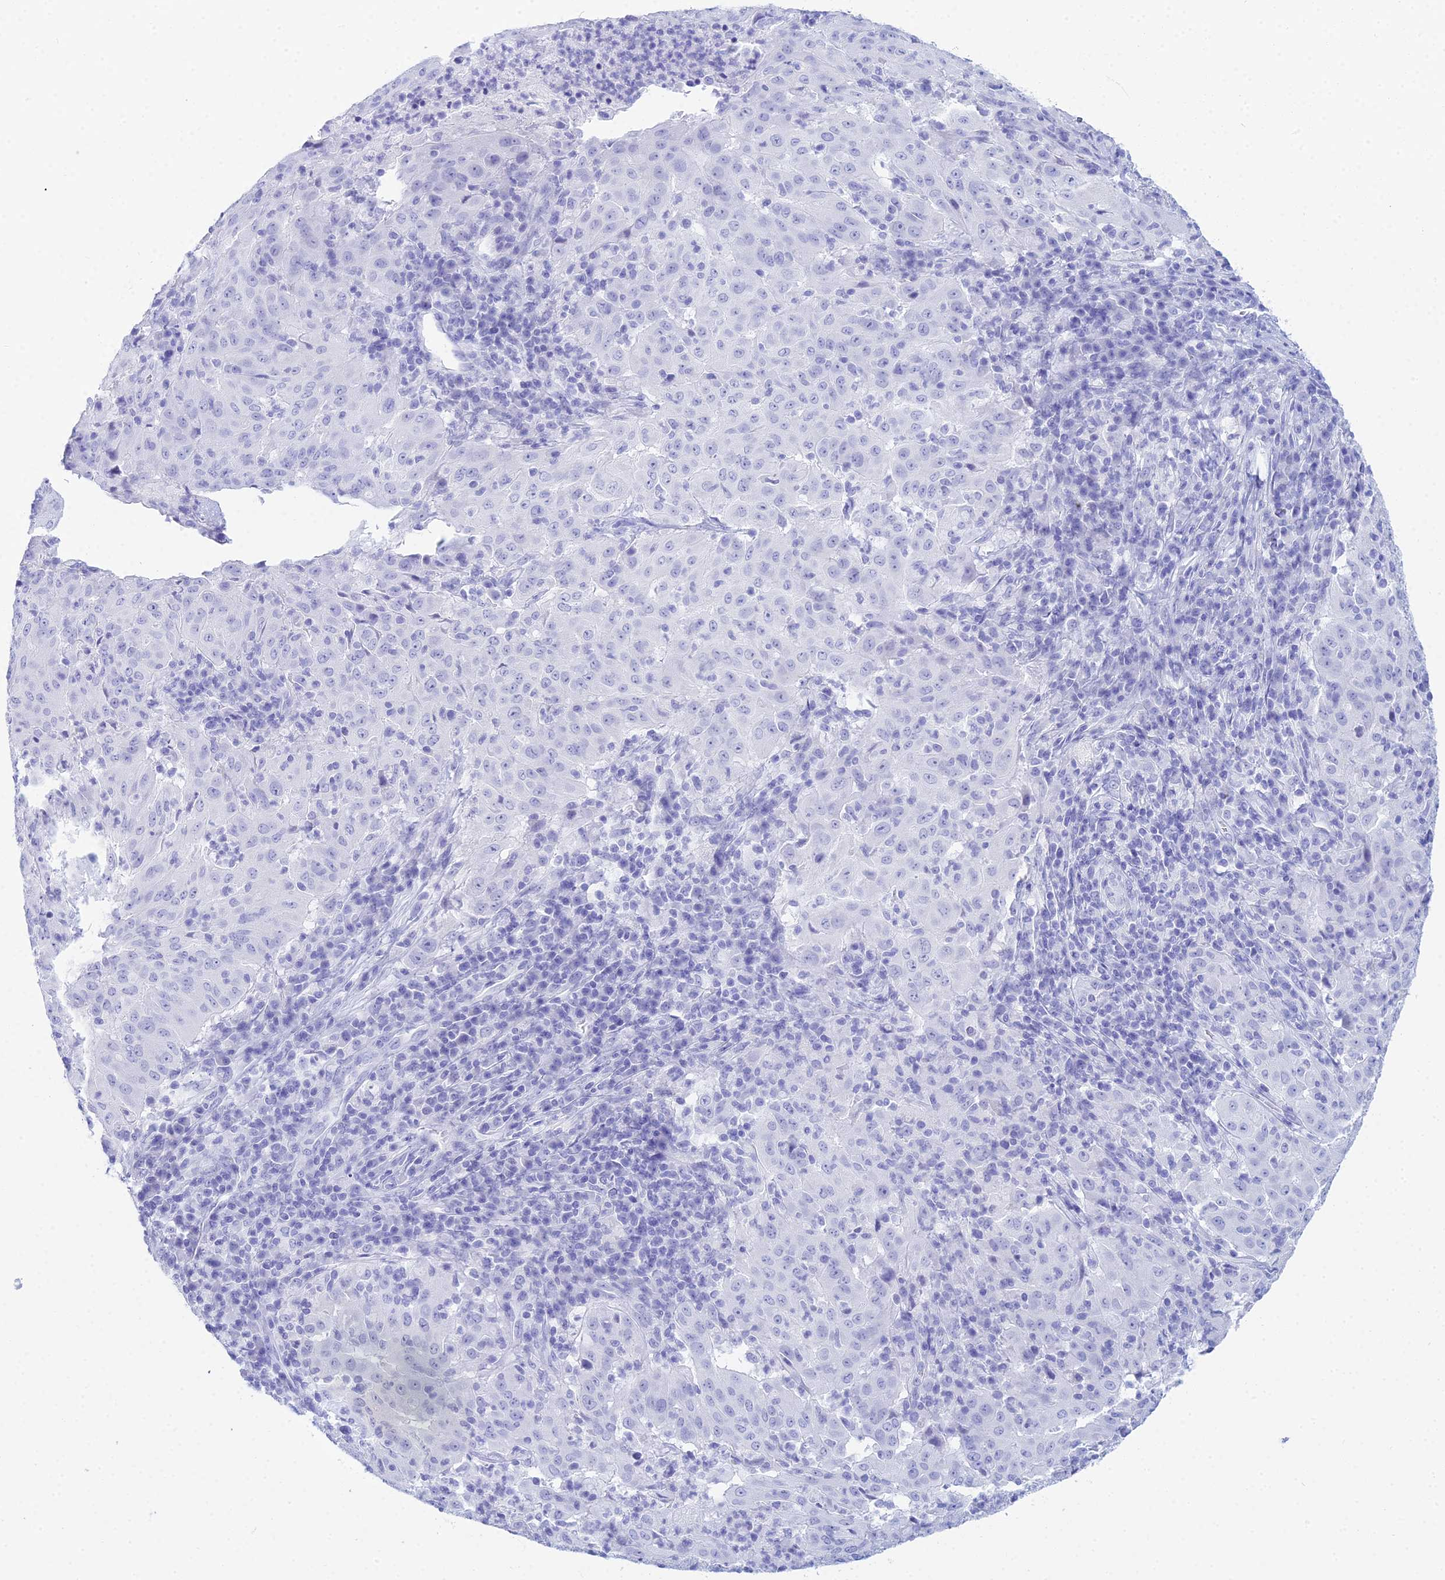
{"staining": {"intensity": "negative", "quantity": "none", "location": "none"}, "tissue": "pancreatic cancer", "cell_type": "Tumor cells", "image_type": "cancer", "snomed": [{"axis": "morphology", "description": "Adenocarcinoma, NOS"}, {"axis": "topography", "description": "Pancreas"}], "caption": "IHC of pancreatic adenocarcinoma exhibits no expression in tumor cells.", "gene": "PATE4", "patient": {"sex": "male", "age": 63}}